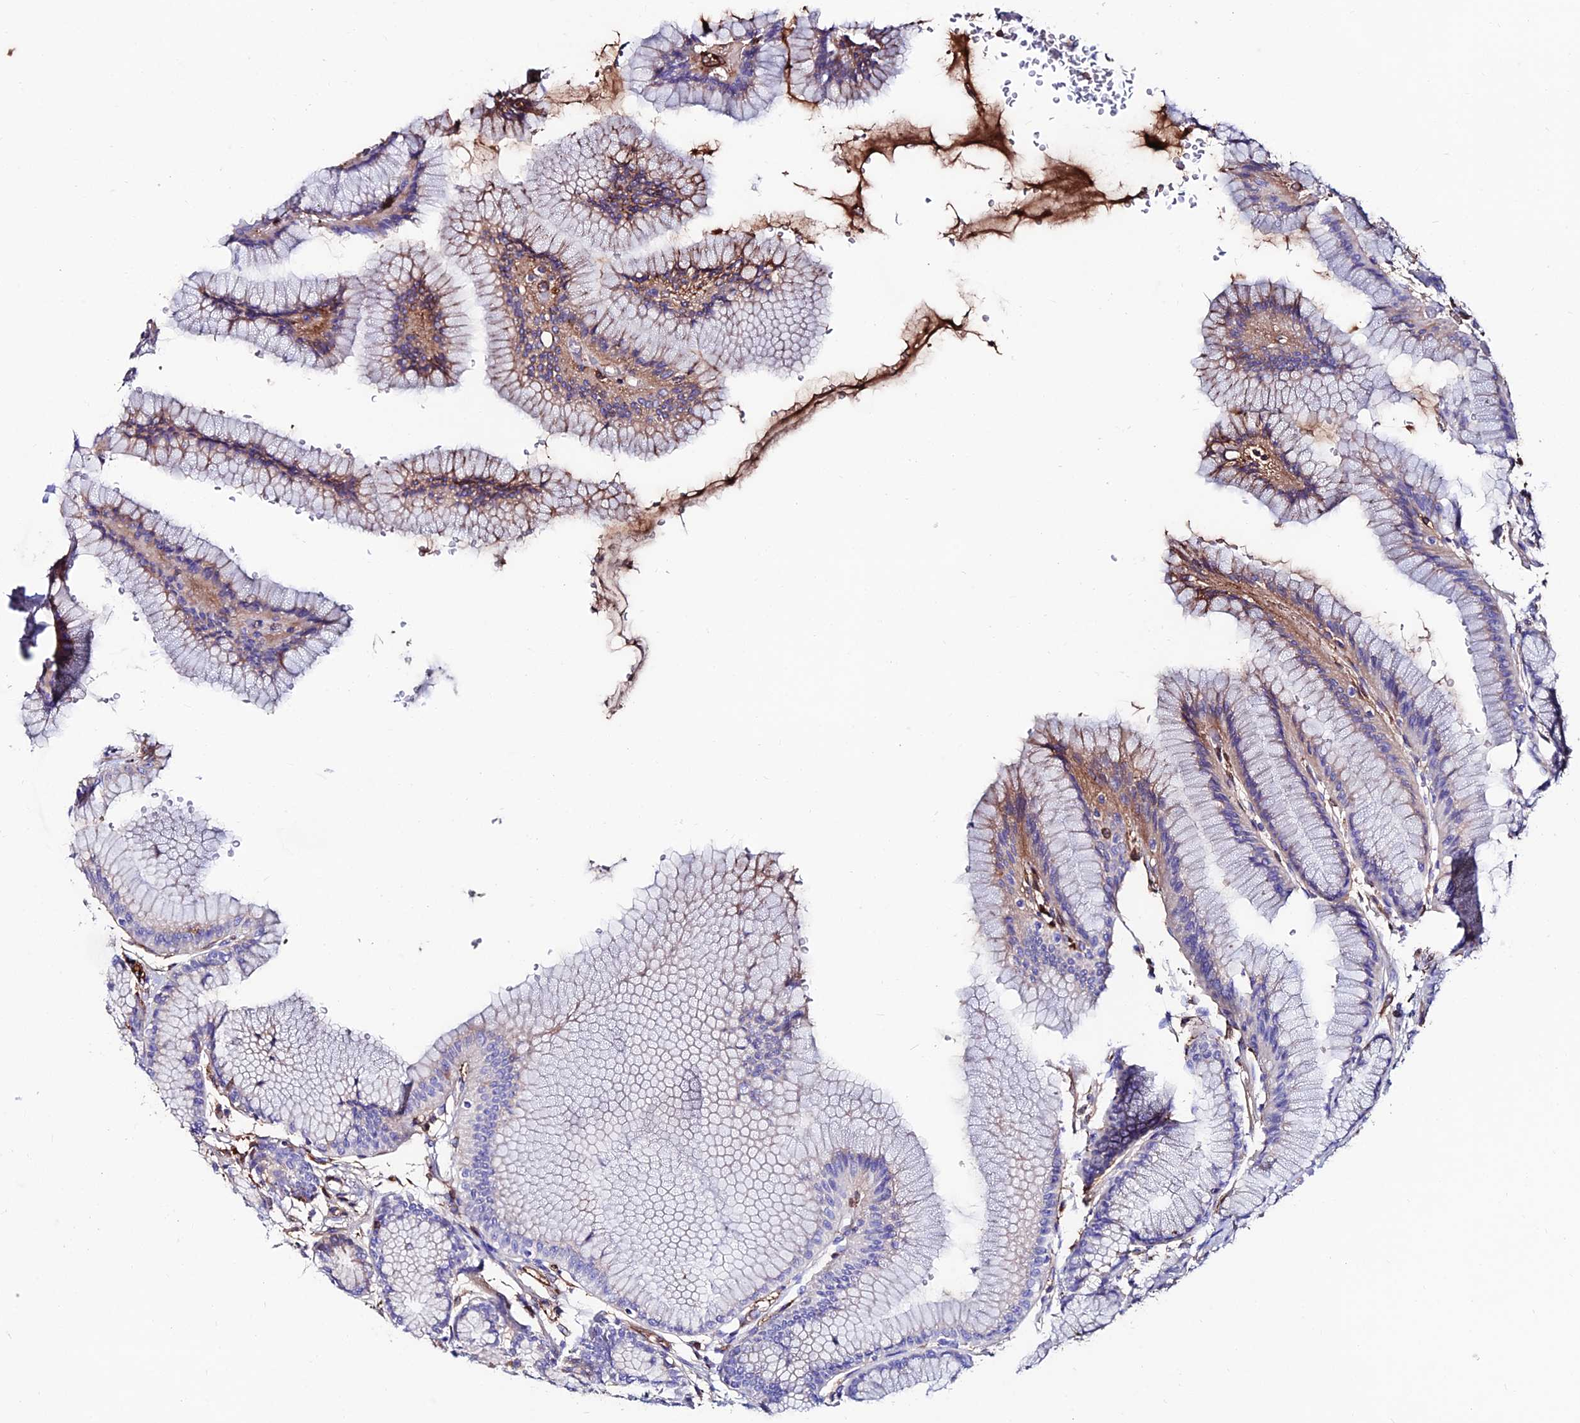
{"staining": {"intensity": "negative", "quantity": "none", "location": "none"}, "tissue": "stomach", "cell_type": "Glandular cells", "image_type": "normal", "snomed": [{"axis": "morphology", "description": "Normal tissue, NOS"}, {"axis": "morphology", "description": "Adenocarcinoma, NOS"}, {"axis": "morphology", "description": "Adenocarcinoma, High grade"}, {"axis": "topography", "description": "Stomach, upper"}, {"axis": "topography", "description": "Stomach"}], "caption": "Micrograph shows no significant protein staining in glandular cells of normal stomach. (Brightfield microscopy of DAB immunohistochemistry at high magnification).", "gene": "SLC25A16", "patient": {"sex": "female", "age": 65}}